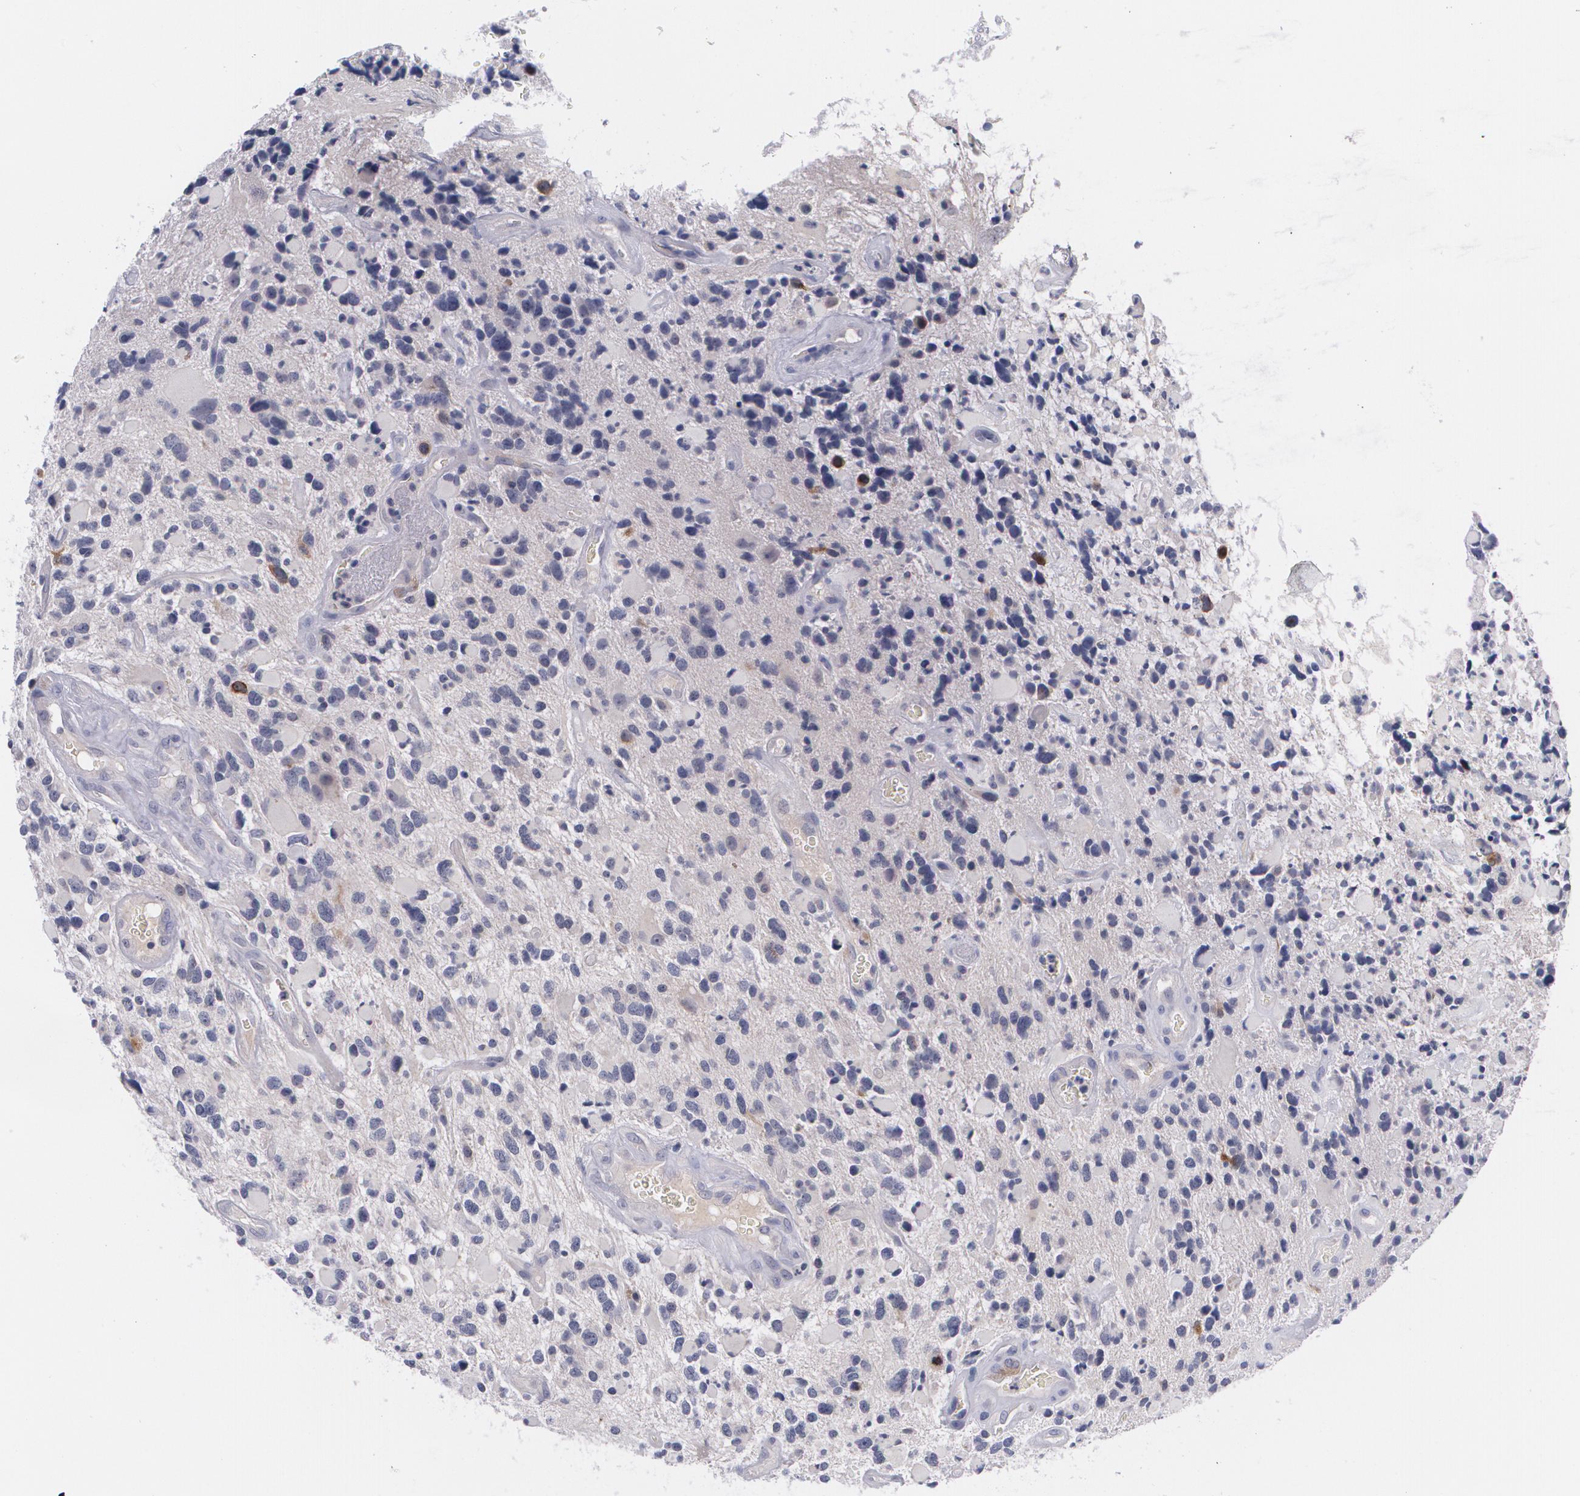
{"staining": {"intensity": "moderate", "quantity": "<25%", "location": "cytoplasmic/membranous"}, "tissue": "glioma", "cell_type": "Tumor cells", "image_type": "cancer", "snomed": [{"axis": "morphology", "description": "Glioma, malignant, High grade"}, {"axis": "topography", "description": "Brain"}], "caption": "Moderate cytoplasmic/membranous expression for a protein is appreciated in approximately <25% of tumor cells of high-grade glioma (malignant) using immunohistochemistry (IHC).", "gene": "HMMR", "patient": {"sex": "female", "age": 37}}